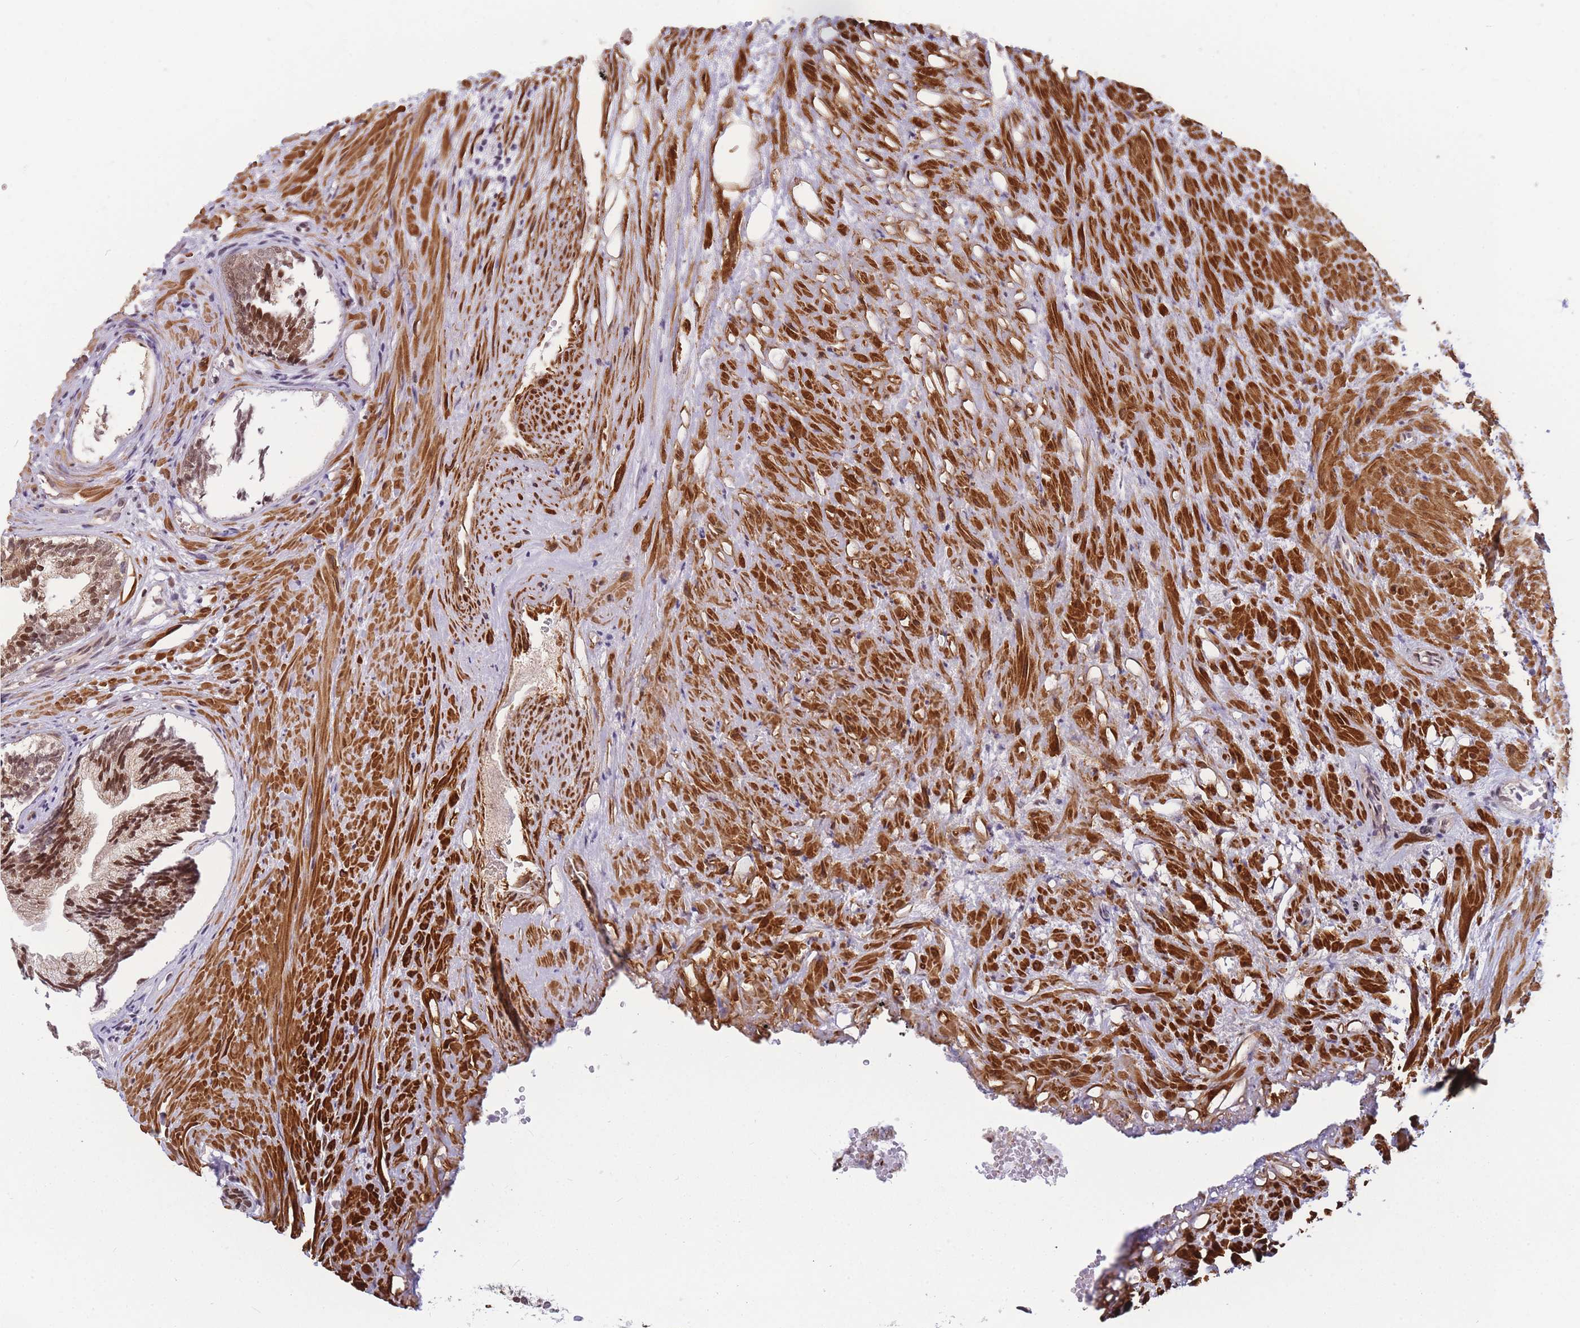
{"staining": {"intensity": "moderate", "quantity": ">75%", "location": "cytoplasmic/membranous,nuclear"}, "tissue": "prostate", "cell_type": "Glandular cells", "image_type": "normal", "snomed": [{"axis": "morphology", "description": "Normal tissue, NOS"}, {"axis": "topography", "description": "Prostate"}], "caption": "This image exhibits immunohistochemistry staining of unremarkable human prostate, with medium moderate cytoplasmic/membranous,nuclear positivity in about >75% of glandular cells.", "gene": "ENSG00000276345", "patient": {"sex": "male", "age": 76}}